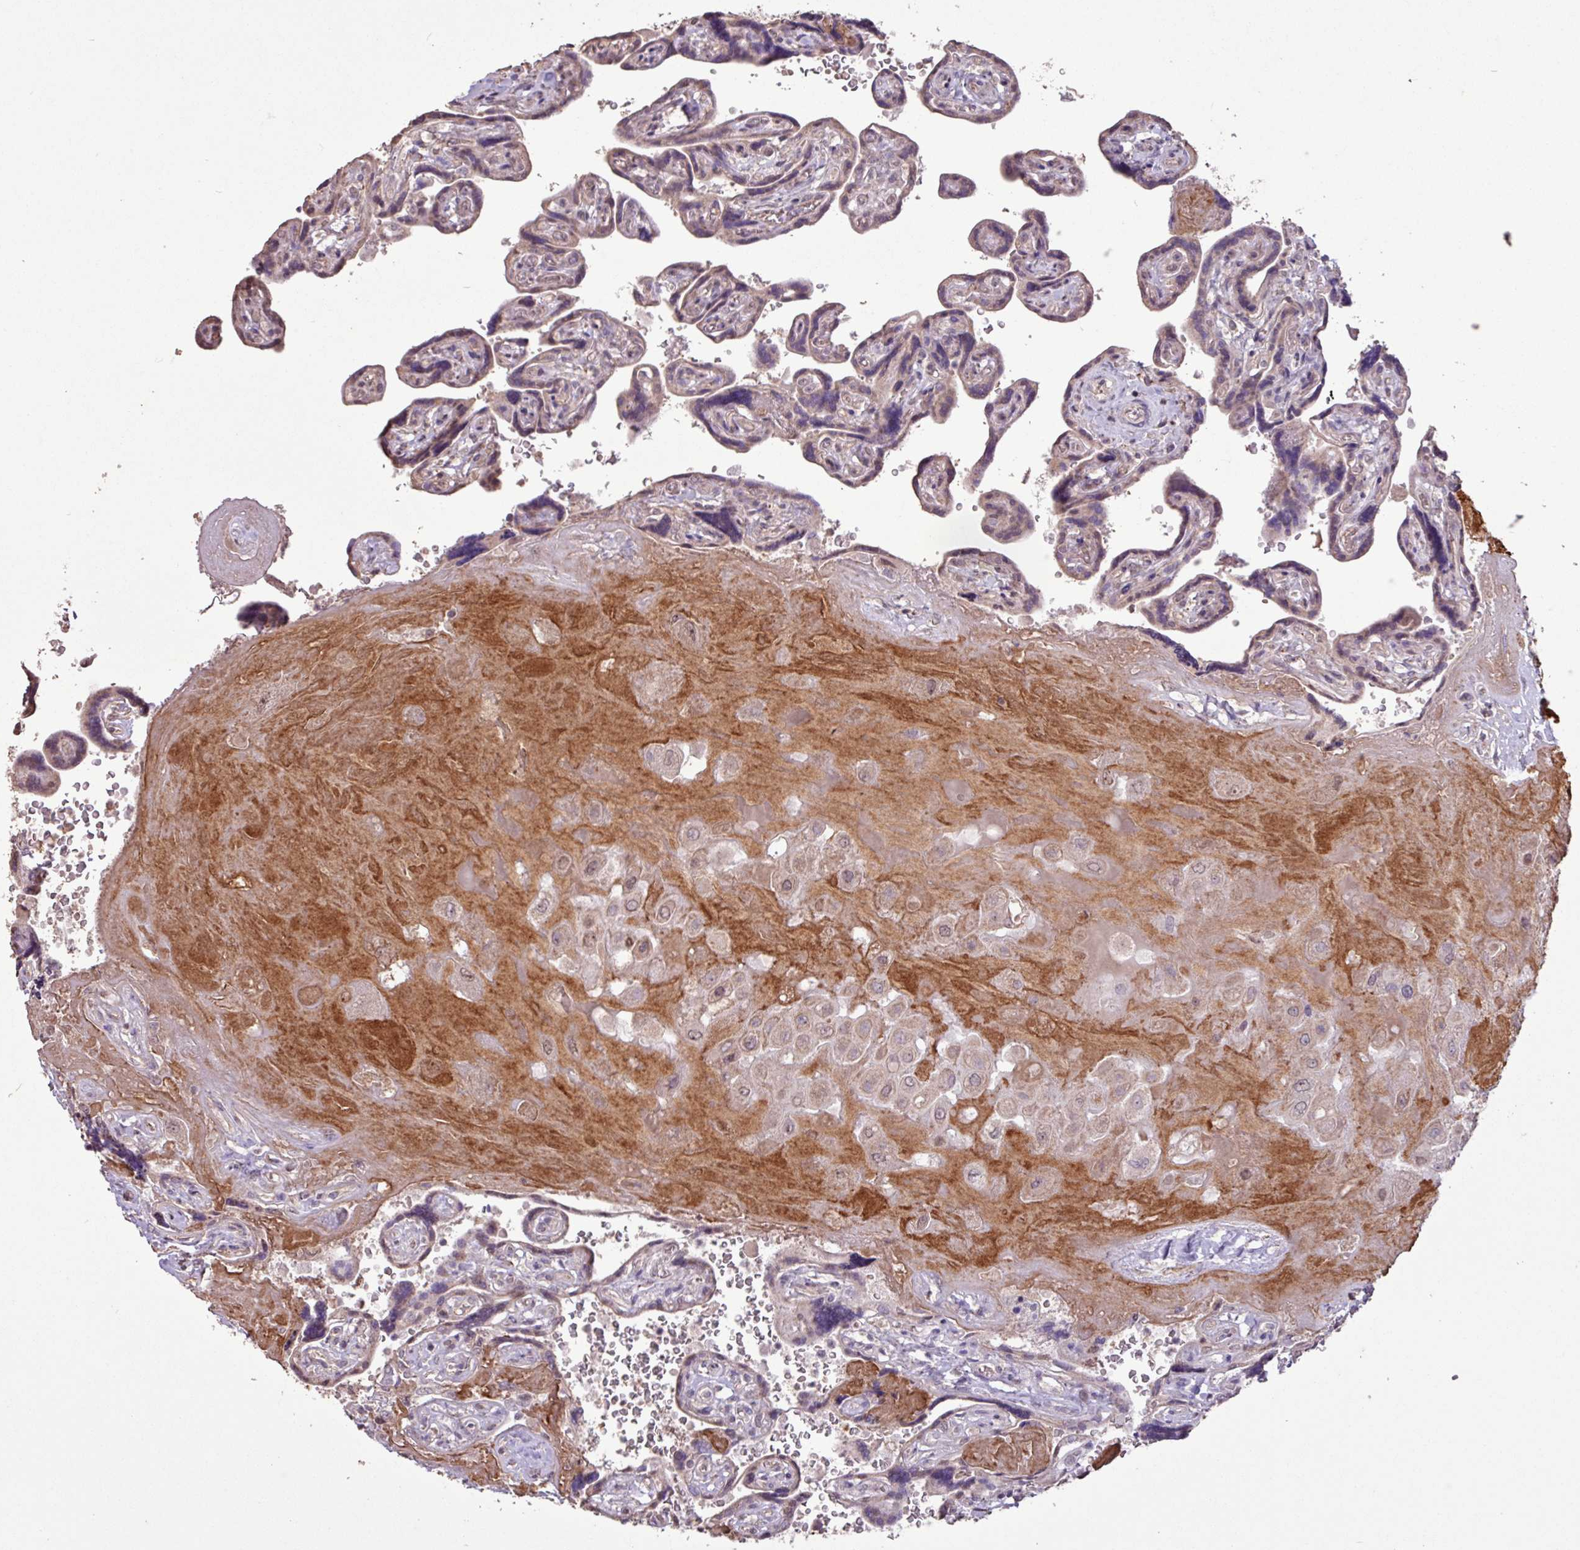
{"staining": {"intensity": "weak", "quantity": "<25%", "location": "nuclear"}, "tissue": "placenta", "cell_type": "Decidual cells", "image_type": "normal", "snomed": [{"axis": "morphology", "description": "Normal tissue, NOS"}, {"axis": "topography", "description": "Placenta"}], "caption": "Decidual cells show no significant protein expression in normal placenta. (Immunohistochemistry (ihc), brightfield microscopy, high magnification).", "gene": "L3MBTL3", "patient": {"sex": "female", "age": 32}}